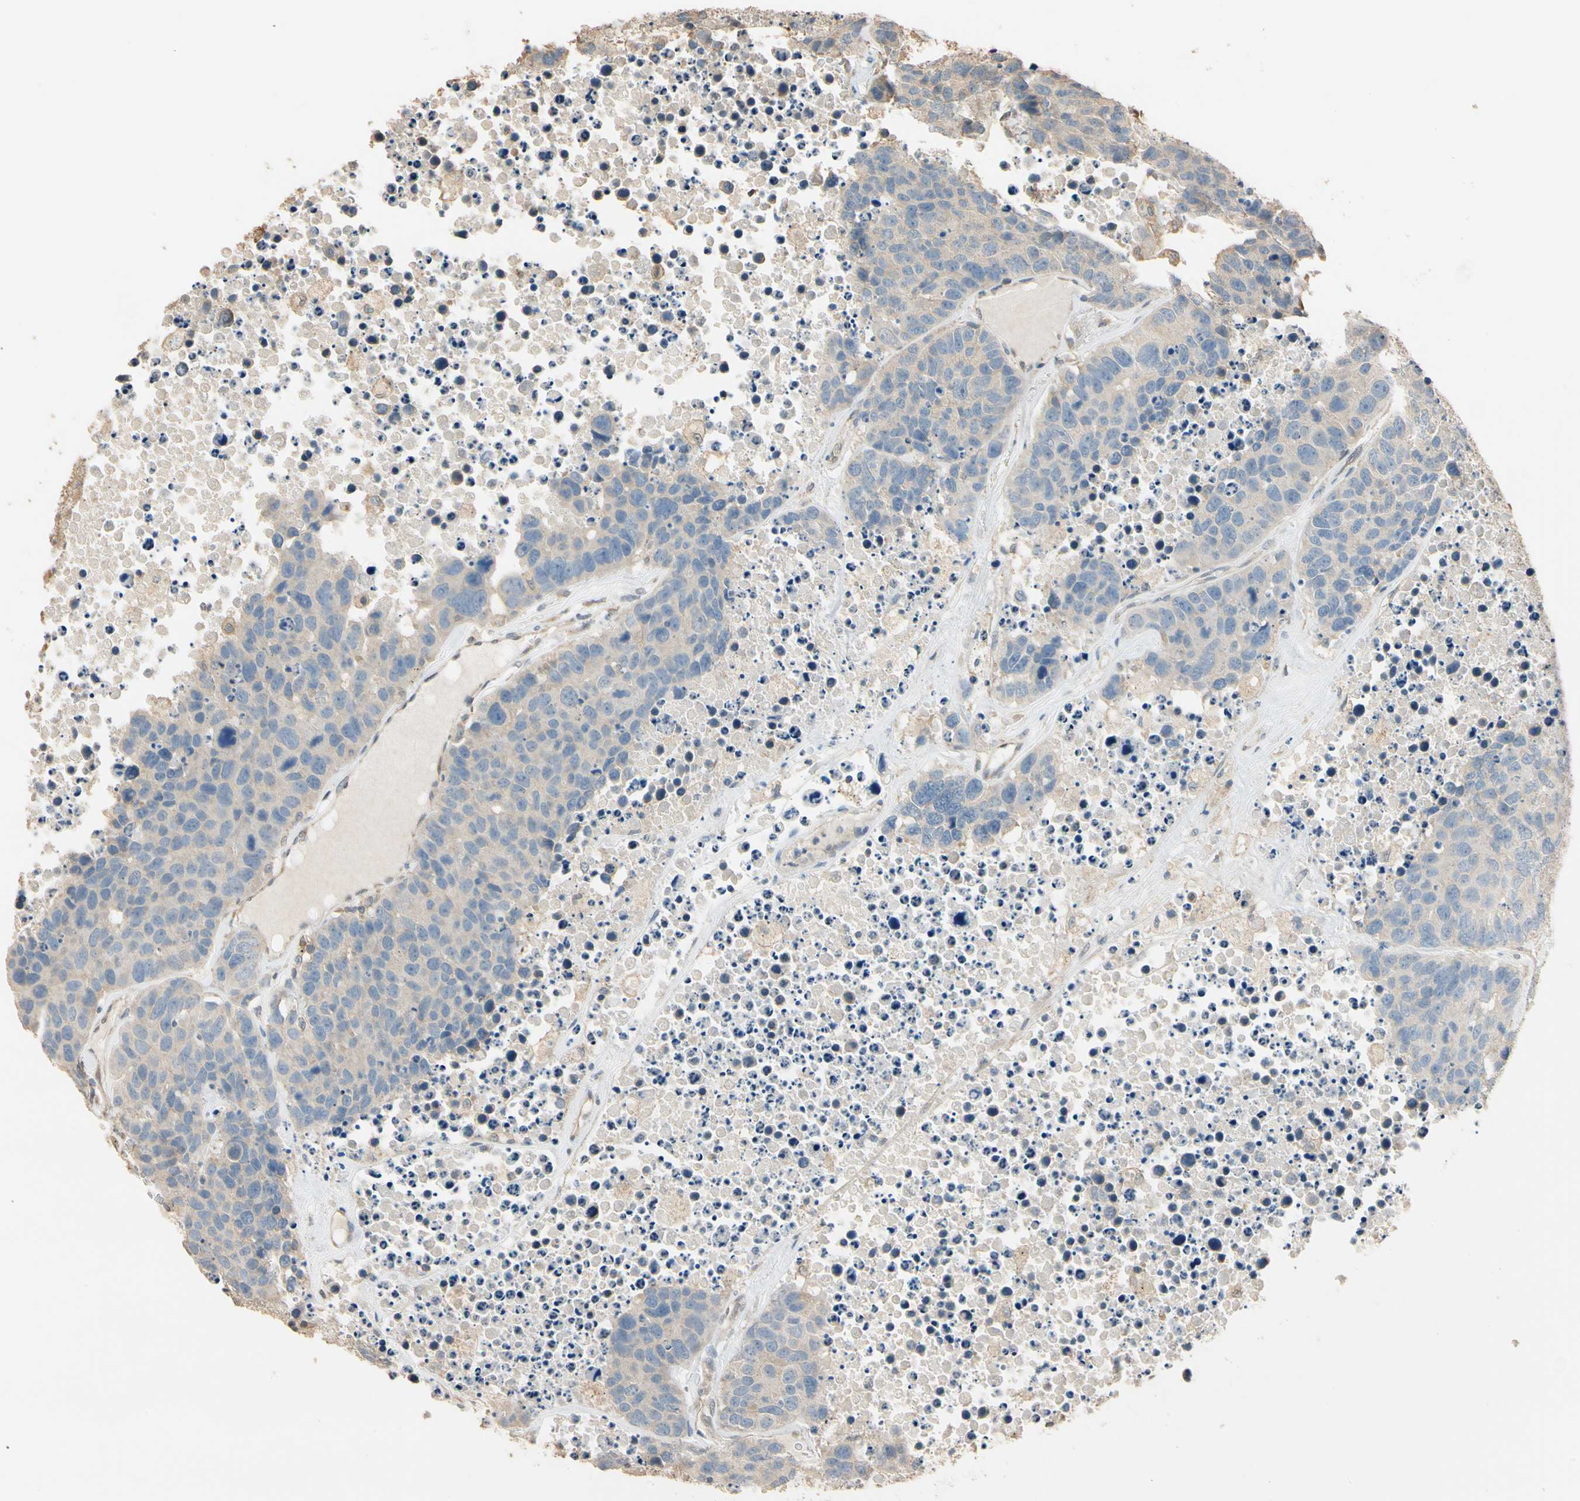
{"staining": {"intensity": "weak", "quantity": ">75%", "location": "cytoplasmic/membranous"}, "tissue": "carcinoid", "cell_type": "Tumor cells", "image_type": "cancer", "snomed": [{"axis": "morphology", "description": "Carcinoid, malignant, NOS"}, {"axis": "topography", "description": "Lung"}], "caption": "Immunohistochemistry (IHC) (DAB (3,3'-diaminobenzidine)) staining of human carcinoid shows weak cytoplasmic/membranous protein staining in approximately >75% of tumor cells.", "gene": "MAP3K7", "patient": {"sex": "male", "age": 60}}